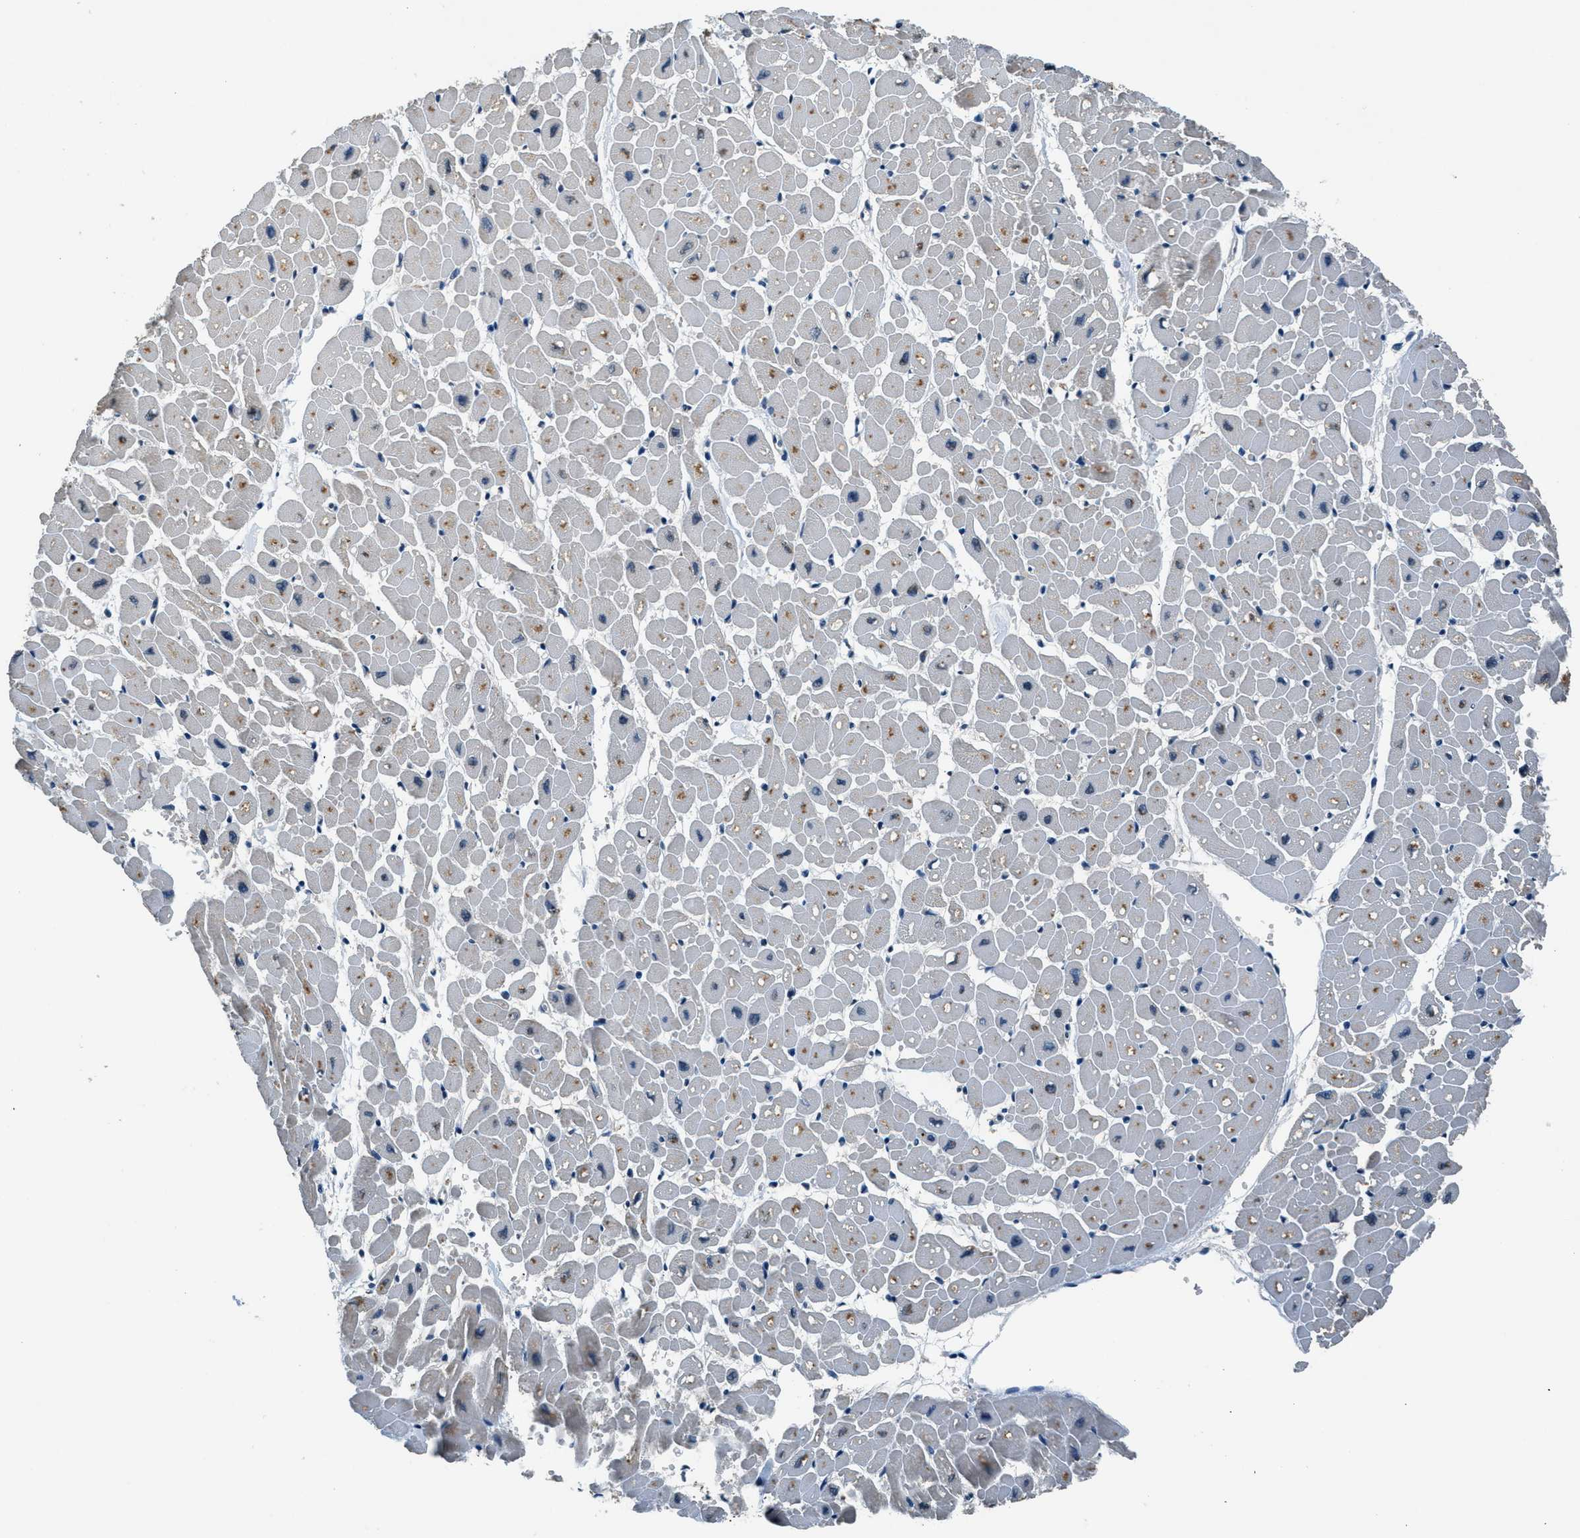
{"staining": {"intensity": "moderate", "quantity": "25%-75%", "location": "cytoplasmic/membranous"}, "tissue": "heart muscle", "cell_type": "Cardiomyocytes", "image_type": "normal", "snomed": [{"axis": "morphology", "description": "Normal tissue, NOS"}, {"axis": "topography", "description": "Heart"}], "caption": "Normal heart muscle displays moderate cytoplasmic/membranous expression in approximately 25%-75% of cardiomyocytes, visualized by immunohistochemistry. The staining is performed using DAB (3,3'-diaminobenzidine) brown chromogen to label protein expression. The nuclei are counter-stained blue using hematoxylin.", "gene": "NME8", "patient": {"sex": "male", "age": 45}}